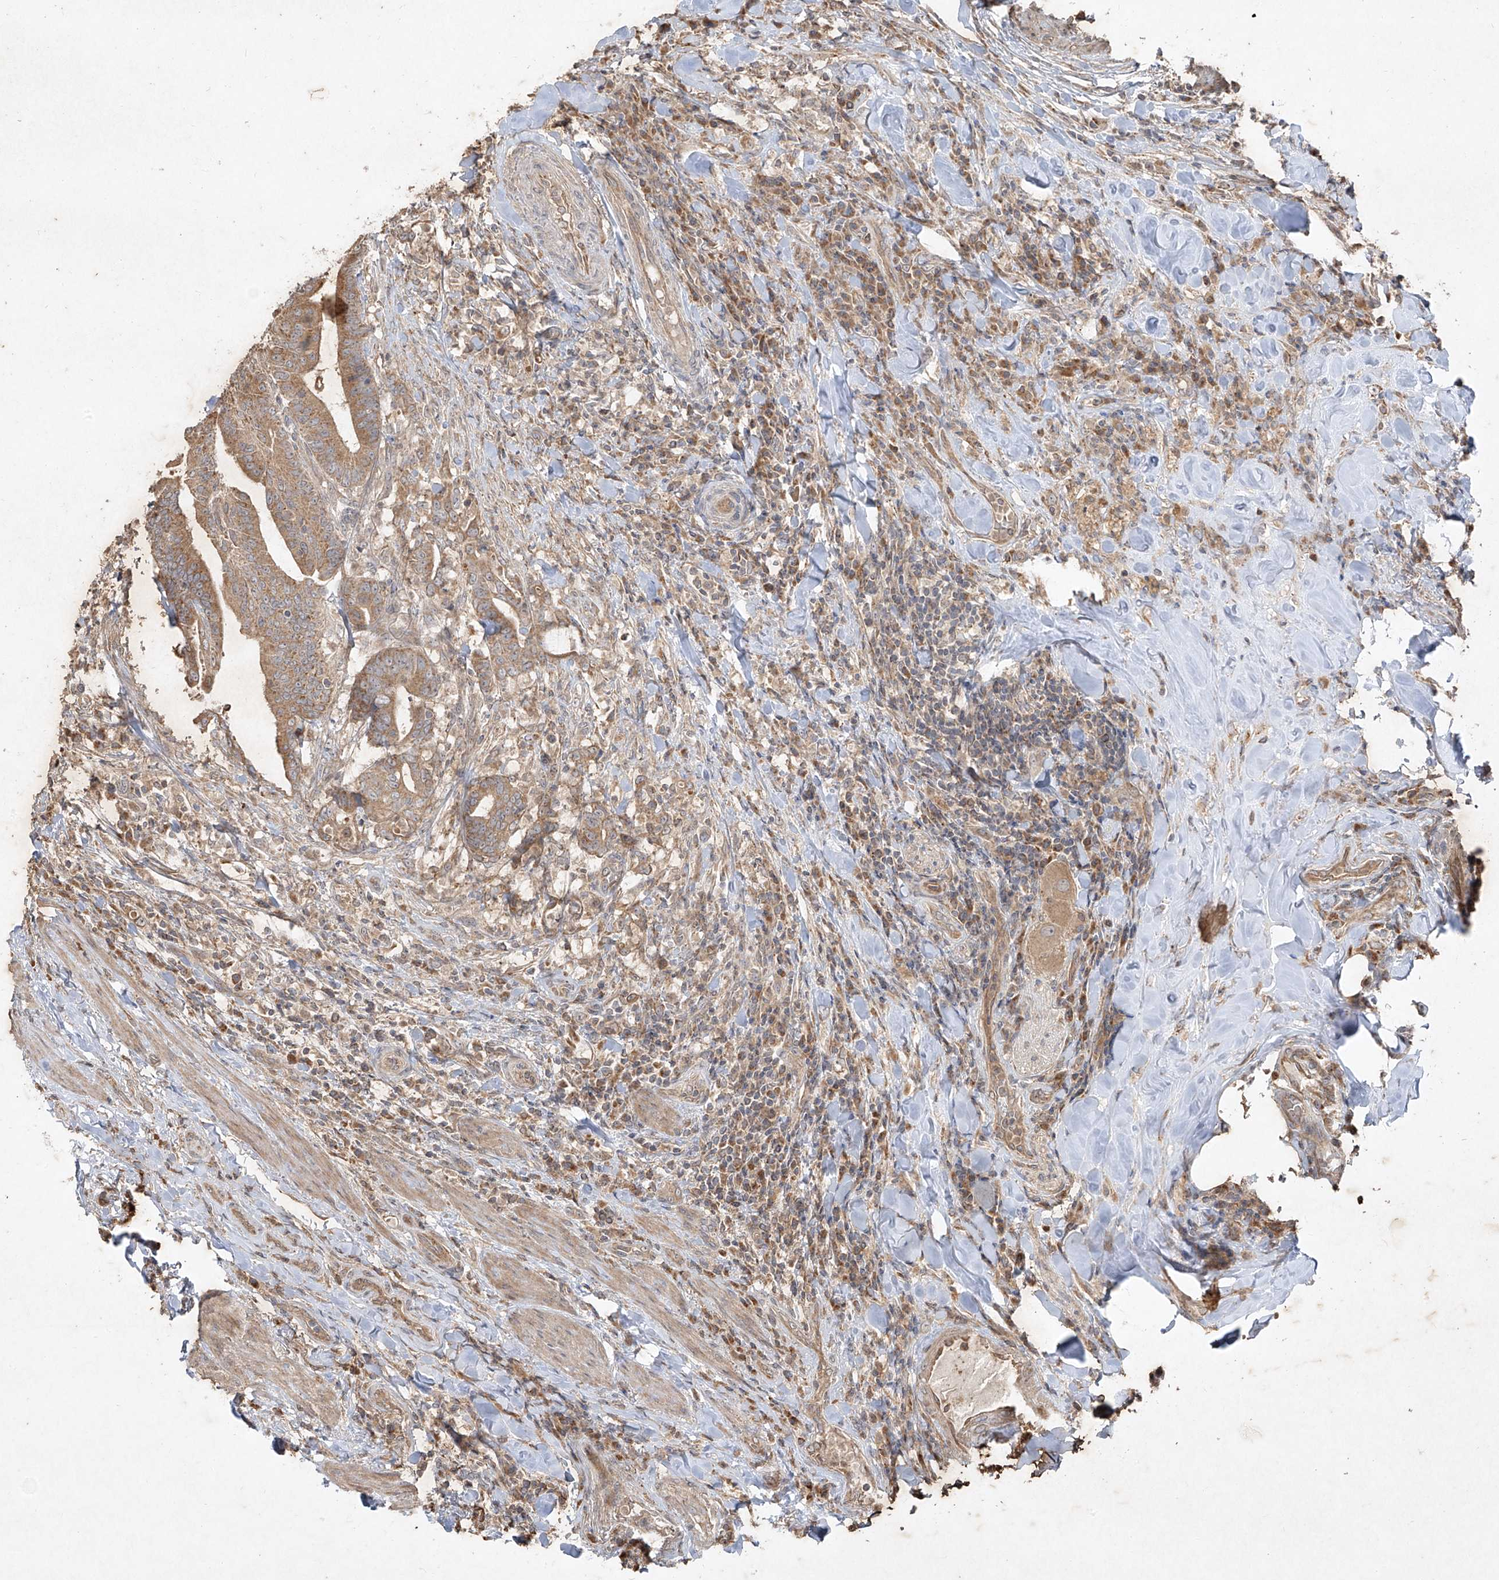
{"staining": {"intensity": "moderate", "quantity": ">75%", "location": "cytoplasmic/membranous"}, "tissue": "colorectal cancer", "cell_type": "Tumor cells", "image_type": "cancer", "snomed": [{"axis": "morphology", "description": "Adenocarcinoma, NOS"}, {"axis": "topography", "description": "Colon"}], "caption": "Immunohistochemical staining of human adenocarcinoma (colorectal) reveals moderate cytoplasmic/membranous protein expression in about >75% of tumor cells.", "gene": "ABCD3", "patient": {"sex": "female", "age": 66}}